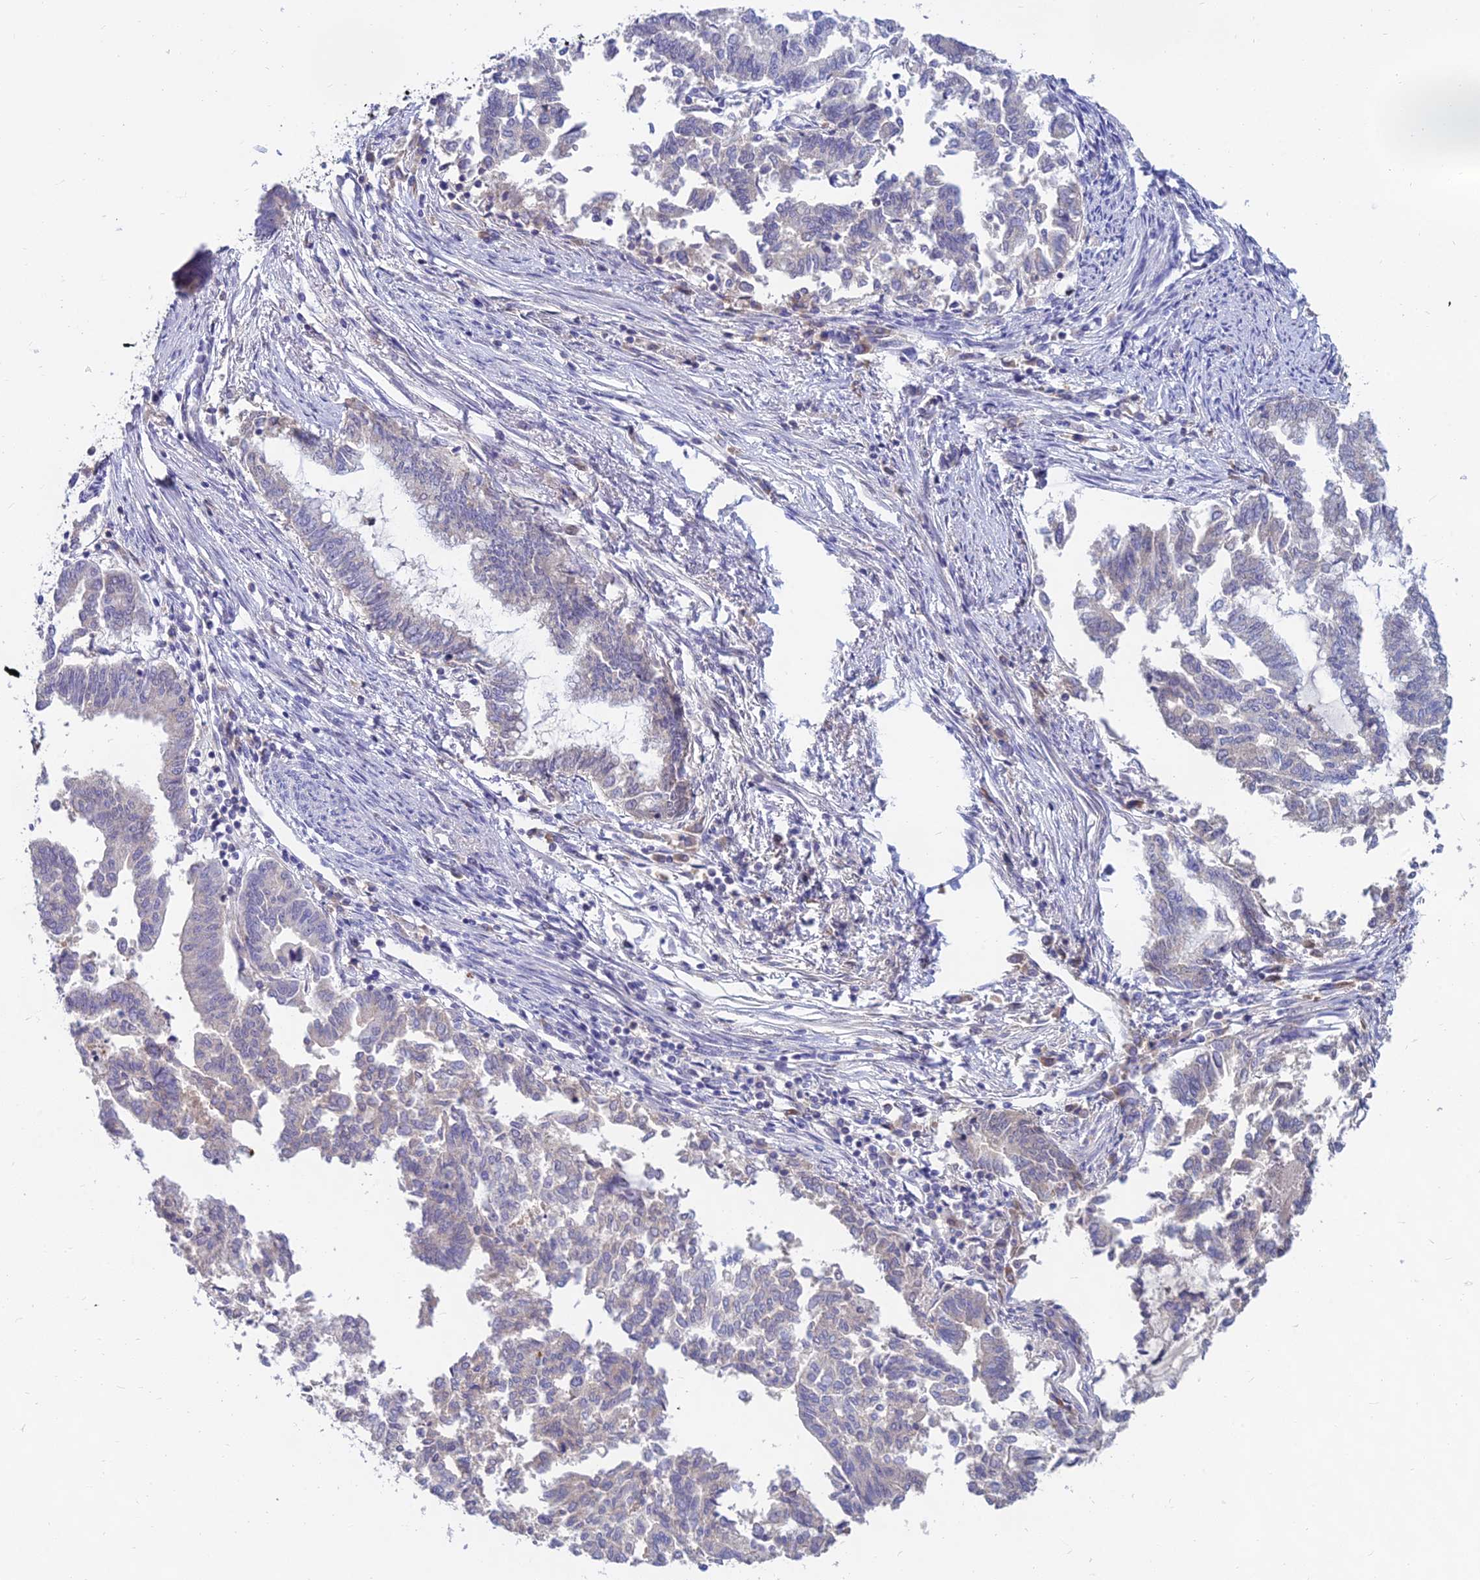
{"staining": {"intensity": "negative", "quantity": "none", "location": "none"}, "tissue": "endometrial cancer", "cell_type": "Tumor cells", "image_type": "cancer", "snomed": [{"axis": "morphology", "description": "Adenocarcinoma, NOS"}, {"axis": "topography", "description": "Endometrium"}], "caption": "Tumor cells are negative for protein expression in human endometrial cancer. Nuclei are stained in blue.", "gene": "GOLGA6D", "patient": {"sex": "female", "age": 79}}